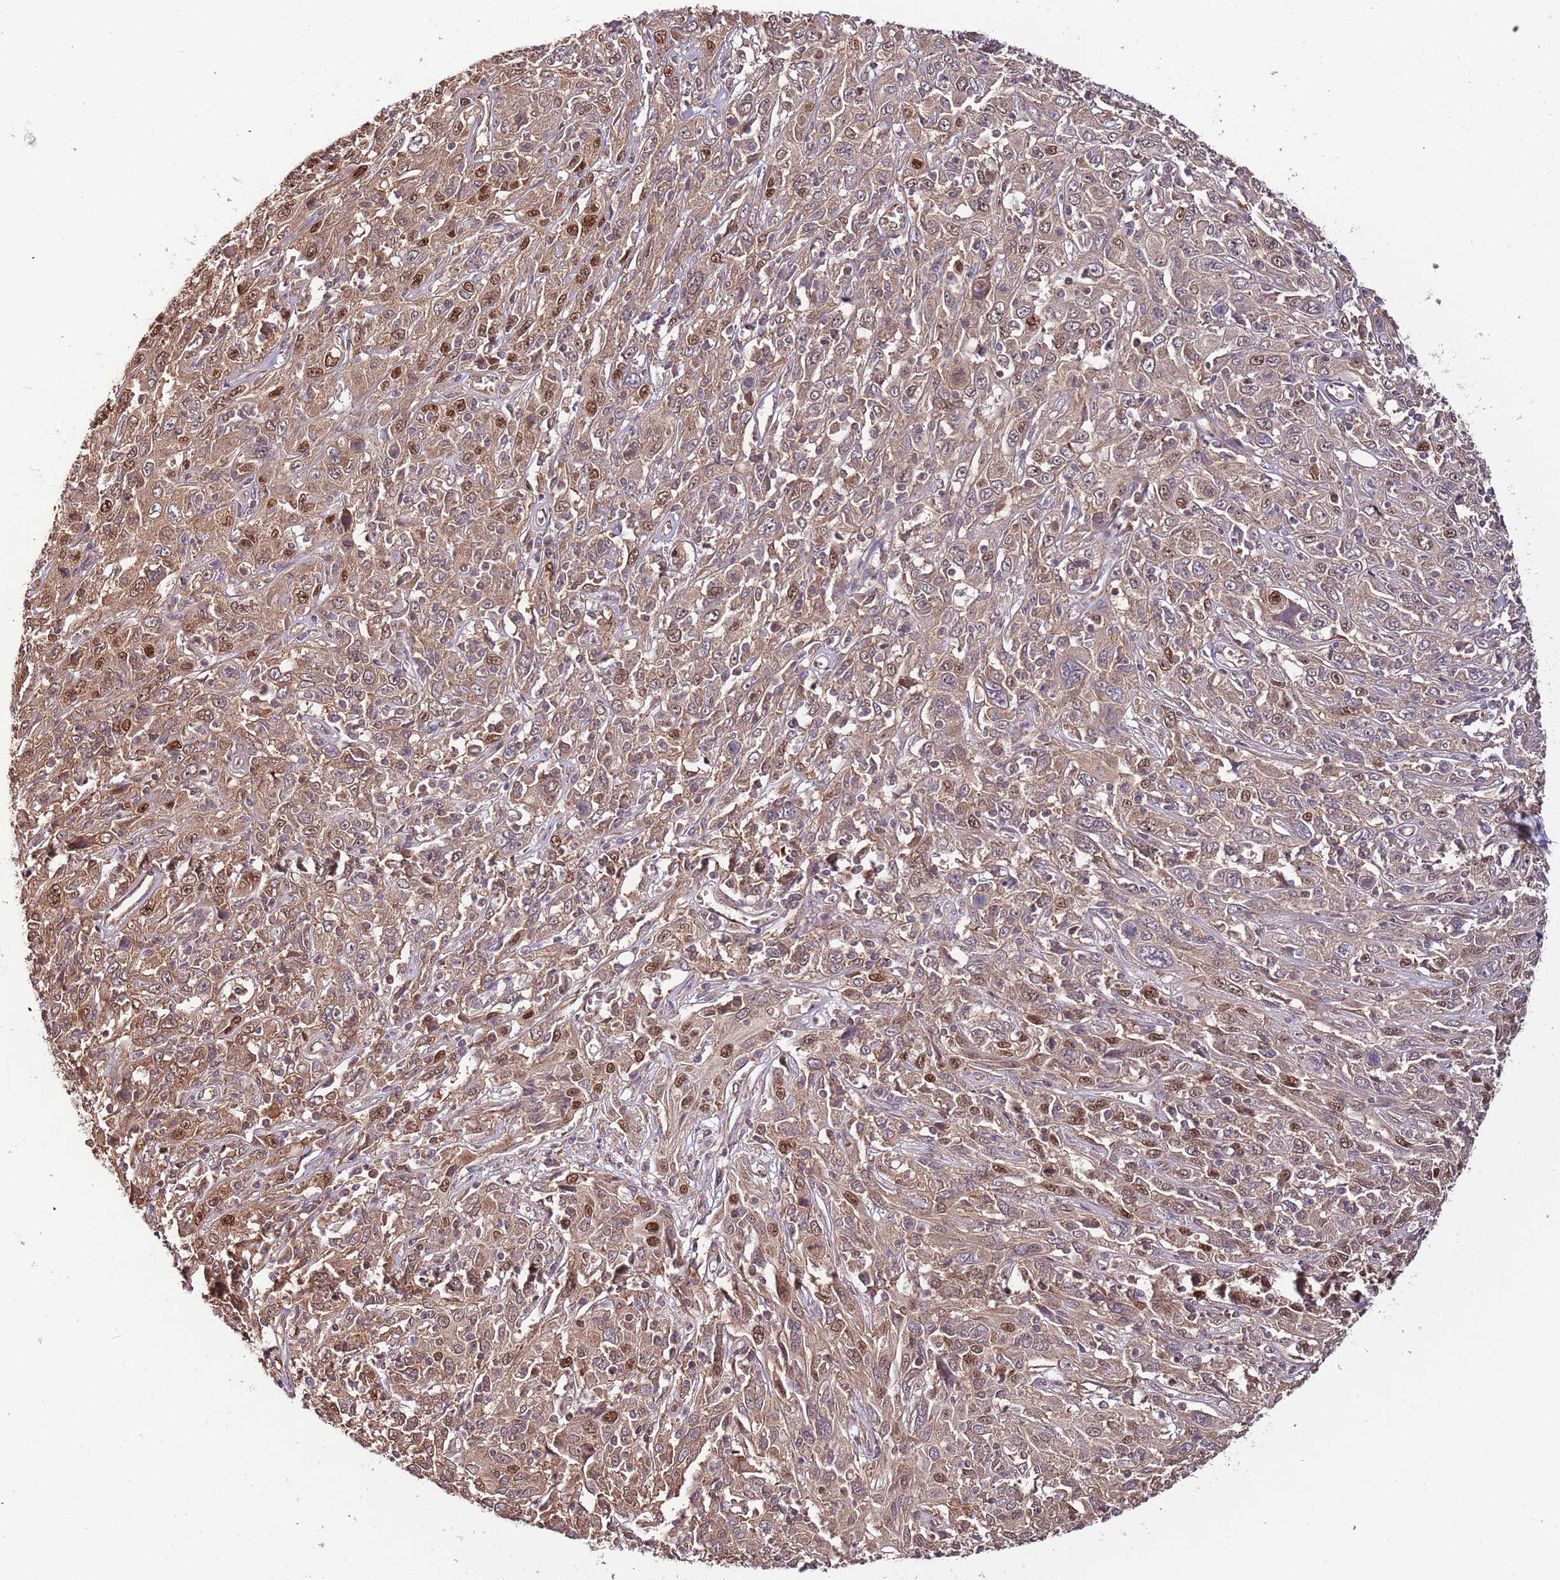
{"staining": {"intensity": "strong", "quantity": "25%-75%", "location": "cytoplasmic/membranous,nuclear"}, "tissue": "cervical cancer", "cell_type": "Tumor cells", "image_type": "cancer", "snomed": [{"axis": "morphology", "description": "Squamous cell carcinoma, NOS"}, {"axis": "topography", "description": "Cervix"}], "caption": "Approximately 25%-75% of tumor cells in human cervical cancer (squamous cell carcinoma) demonstrate strong cytoplasmic/membranous and nuclear protein expression as visualized by brown immunohistochemical staining.", "gene": "RIF1", "patient": {"sex": "female", "age": 46}}